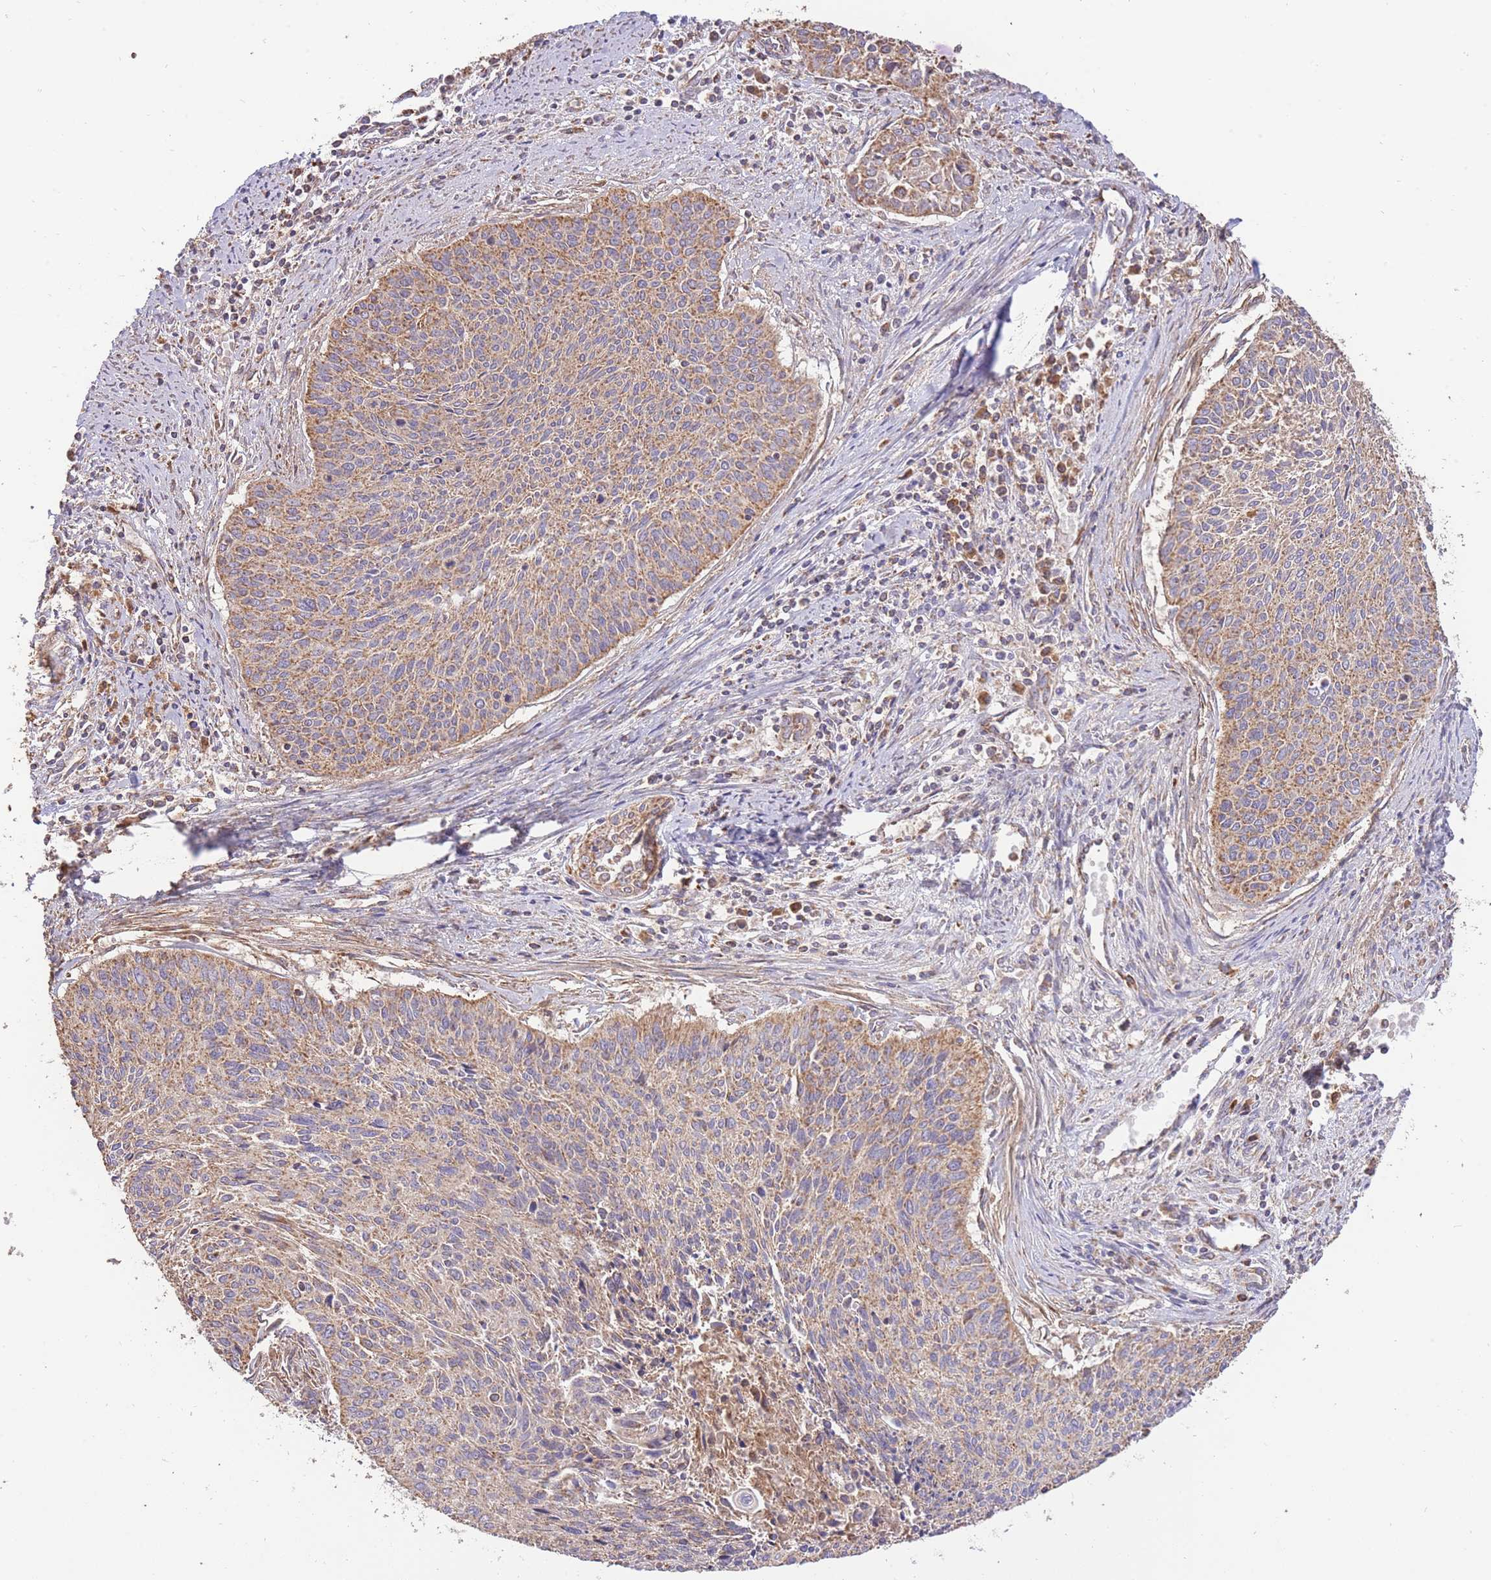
{"staining": {"intensity": "moderate", "quantity": ">75%", "location": "cytoplasmic/membranous"}, "tissue": "cervical cancer", "cell_type": "Tumor cells", "image_type": "cancer", "snomed": [{"axis": "morphology", "description": "Squamous cell carcinoma, NOS"}, {"axis": "topography", "description": "Cervix"}], "caption": "DAB (3,3'-diaminobenzidine) immunohistochemical staining of squamous cell carcinoma (cervical) exhibits moderate cytoplasmic/membranous protein staining in approximately >75% of tumor cells.", "gene": "PREP", "patient": {"sex": "female", "age": 55}}